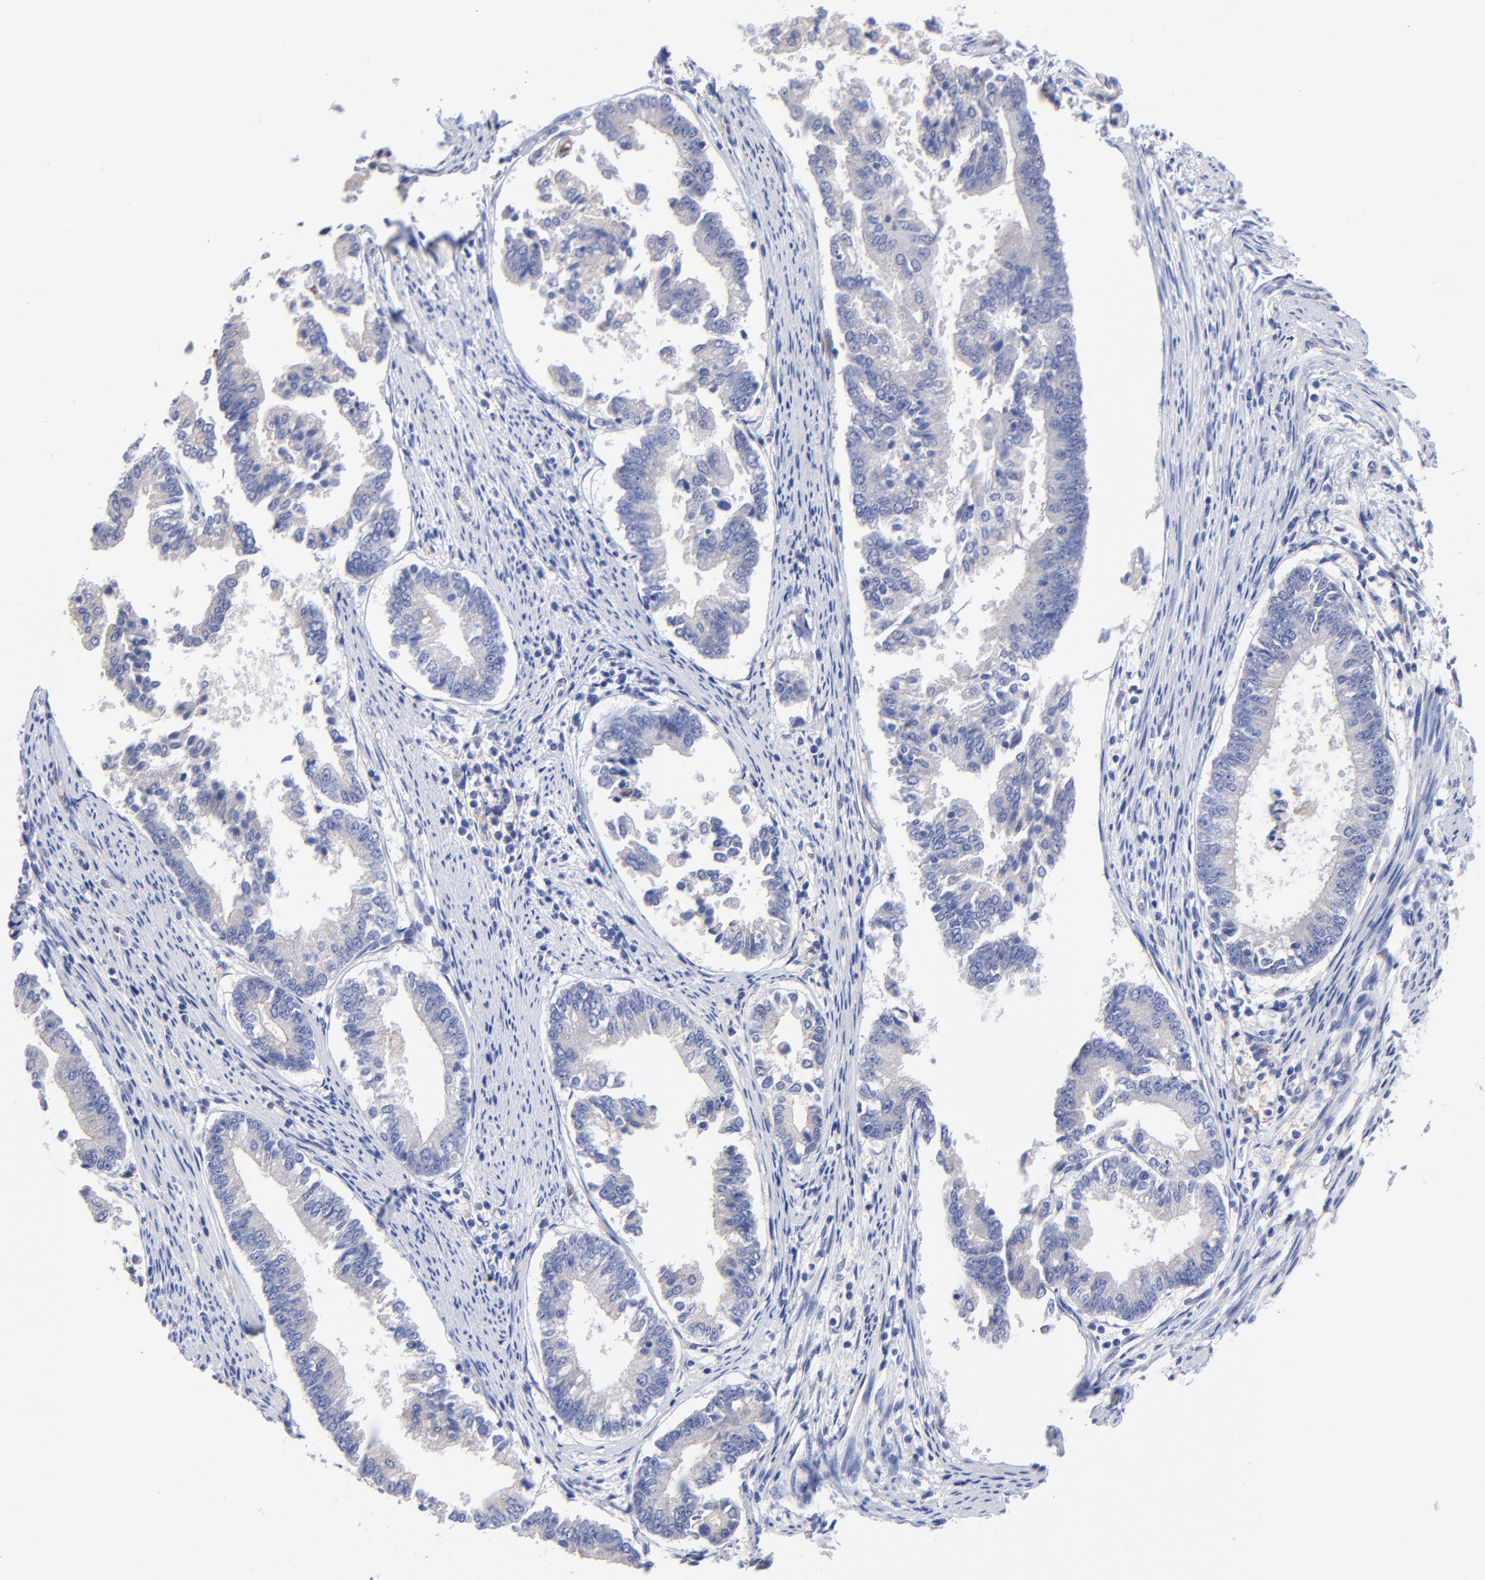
{"staining": {"intensity": "negative", "quantity": "none", "location": "none"}, "tissue": "endometrial cancer", "cell_type": "Tumor cells", "image_type": "cancer", "snomed": [{"axis": "morphology", "description": "Adenocarcinoma, NOS"}, {"axis": "topography", "description": "Endometrium"}], "caption": "There is no significant staining in tumor cells of adenocarcinoma (endometrial). (Brightfield microscopy of DAB immunohistochemistry (IHC) at high magnification).", "gene": "SLC44A2", "patient": {"sex": "female", "age": 63}}